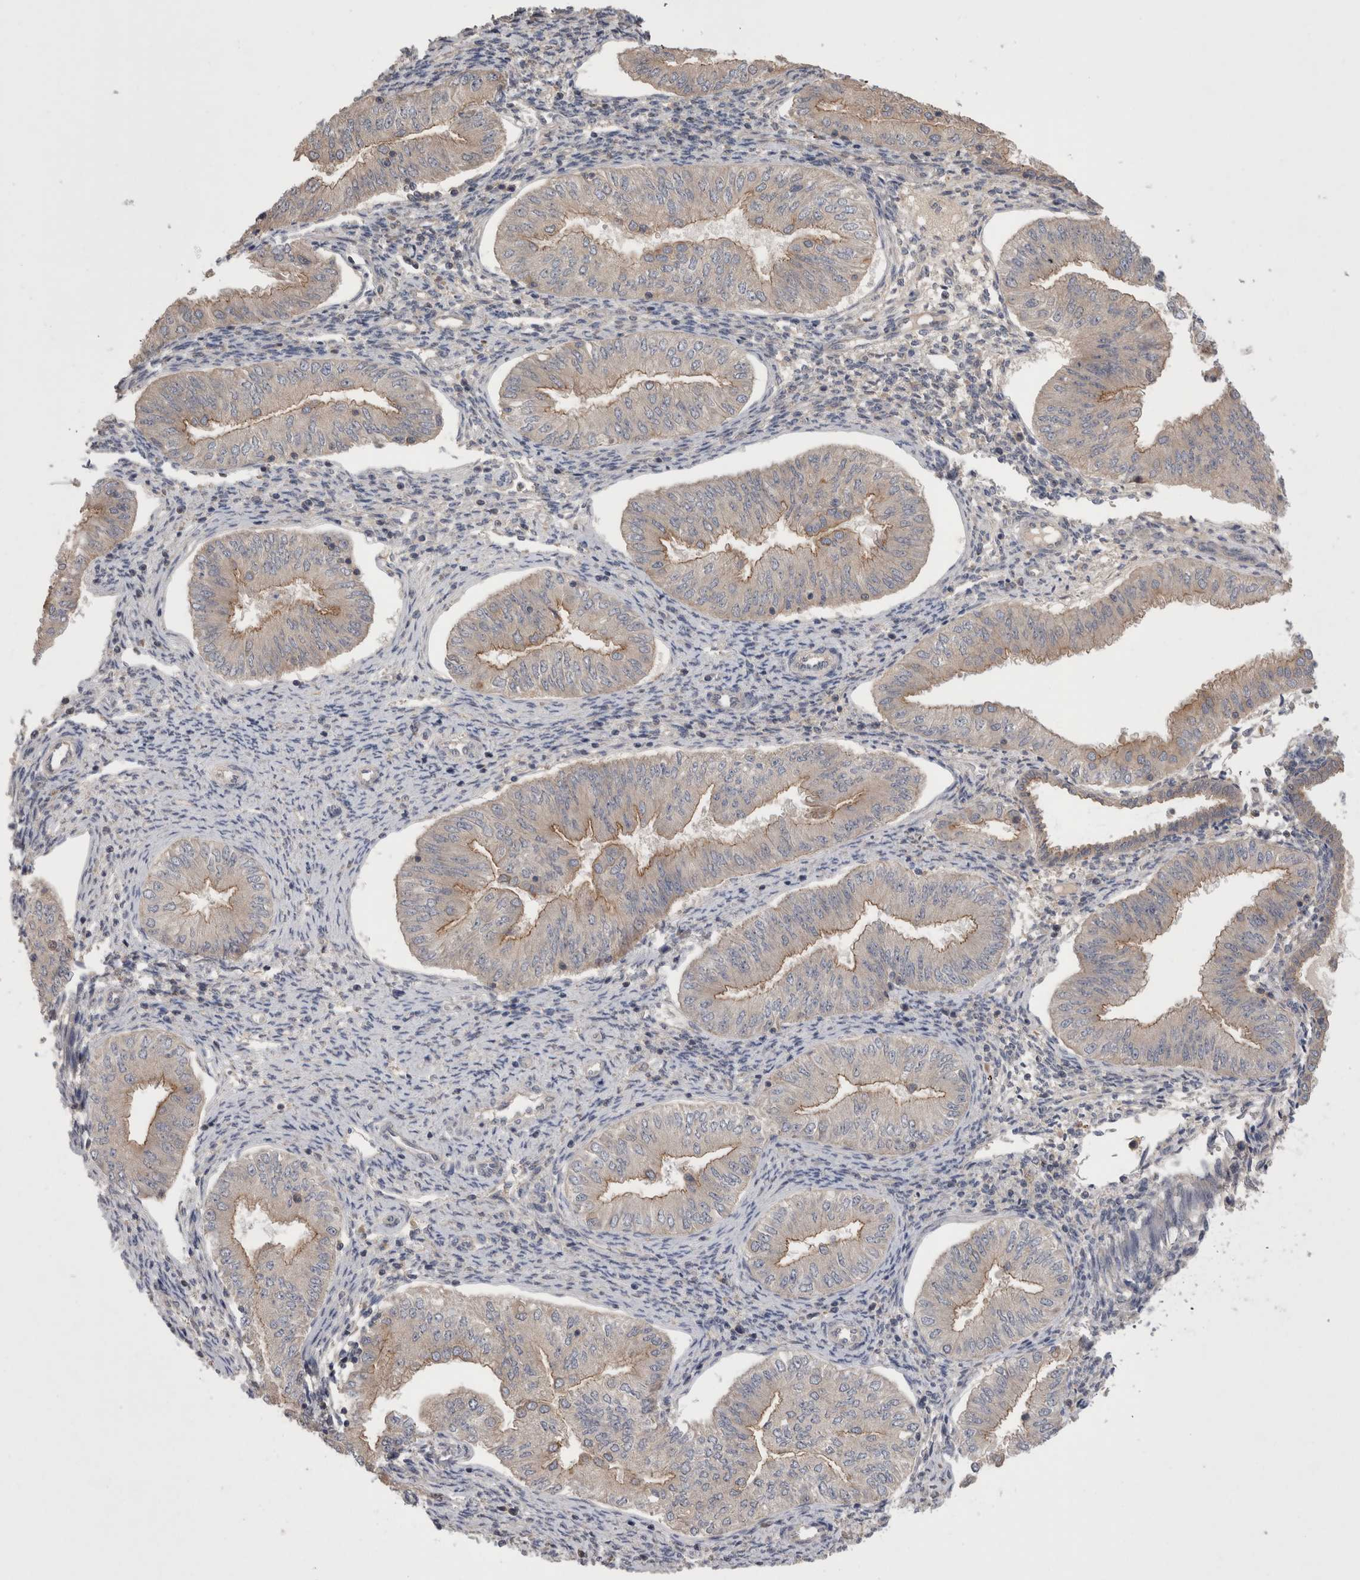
{"staining": {"intensity": "moderate", "quantity": "25%-75%", "location": "cytoplasmic/membranous"}, "tissue": "endometrial cancer", "cell_type": "Tumor cells", "image_type": "cancer", "snomed": [{"axis": "morphology", "description": "Normal tissue, NOS"}, {"axis": "morphology", "description": "Adenocarcinoma, NOS"}, {"axis": "topography", "description": "Endometrium"}], "caption": "Immunohistochemical staining of endometrial adenocarcinoma reveals medium levels of moderate cytoplasmic/membranous protein positivity in approximately 25%-75% of tumor cells.", "gene": "OTOR", "patient": {"sex": "female", "age": 53}}